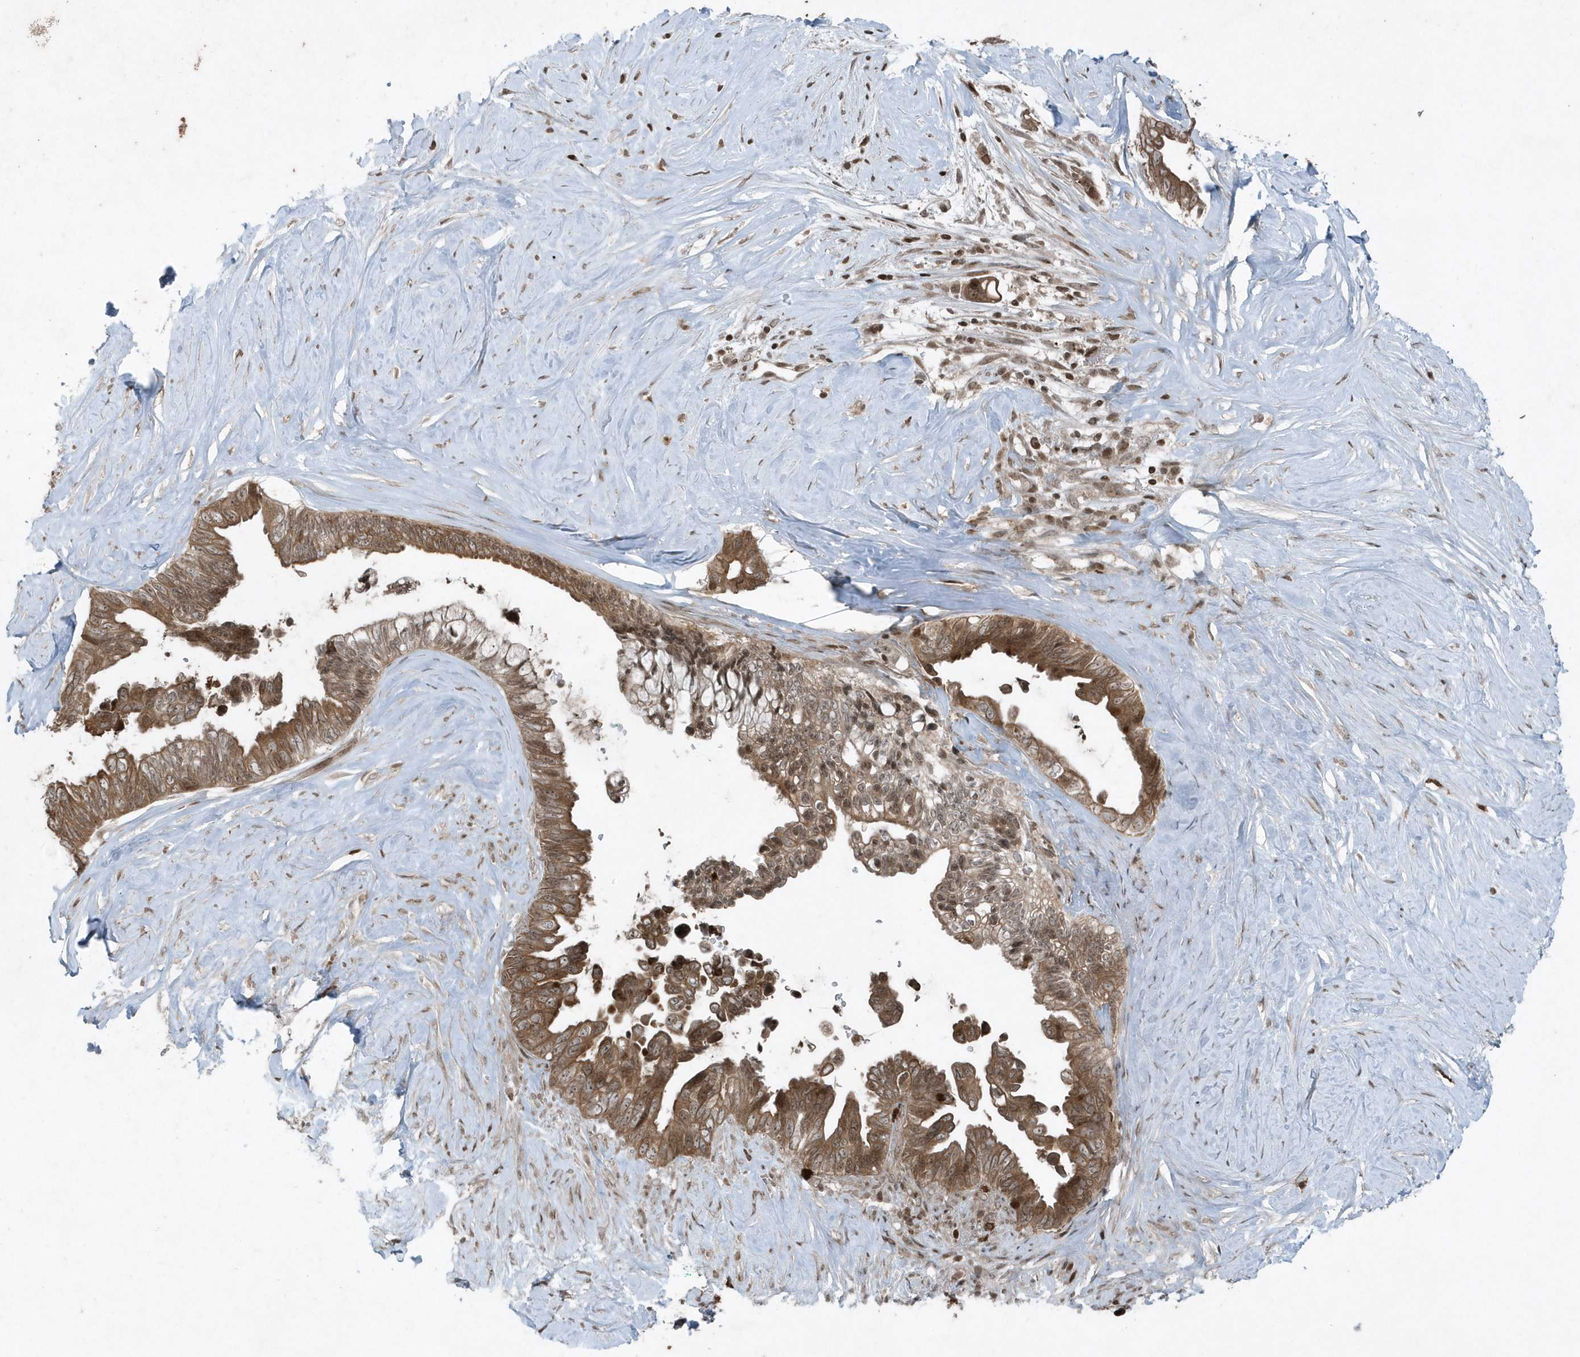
{"staining": {"intensity": "moderate", "quantity": ">75%", "location": "cytoplasmic/membranous,nuclear"}, "tissue": "pancreatic cancer", "cell_type": "Tumor cells", "image_type": "cancer", "snomed": [{"axis": "morphology", "description": "Adenocarcinoma, NOS"}, {"axis": "topography", "description": "Pancreas"}], "caption": "Protein expression analysis of human pancreatic adenocarcinoma reveals moderate cytoplasmic/membranous and nuclear expression in about >75% of tumor cells.", "gene": "EIF2B1", "patient": {"sex": "female", "age": 72}}